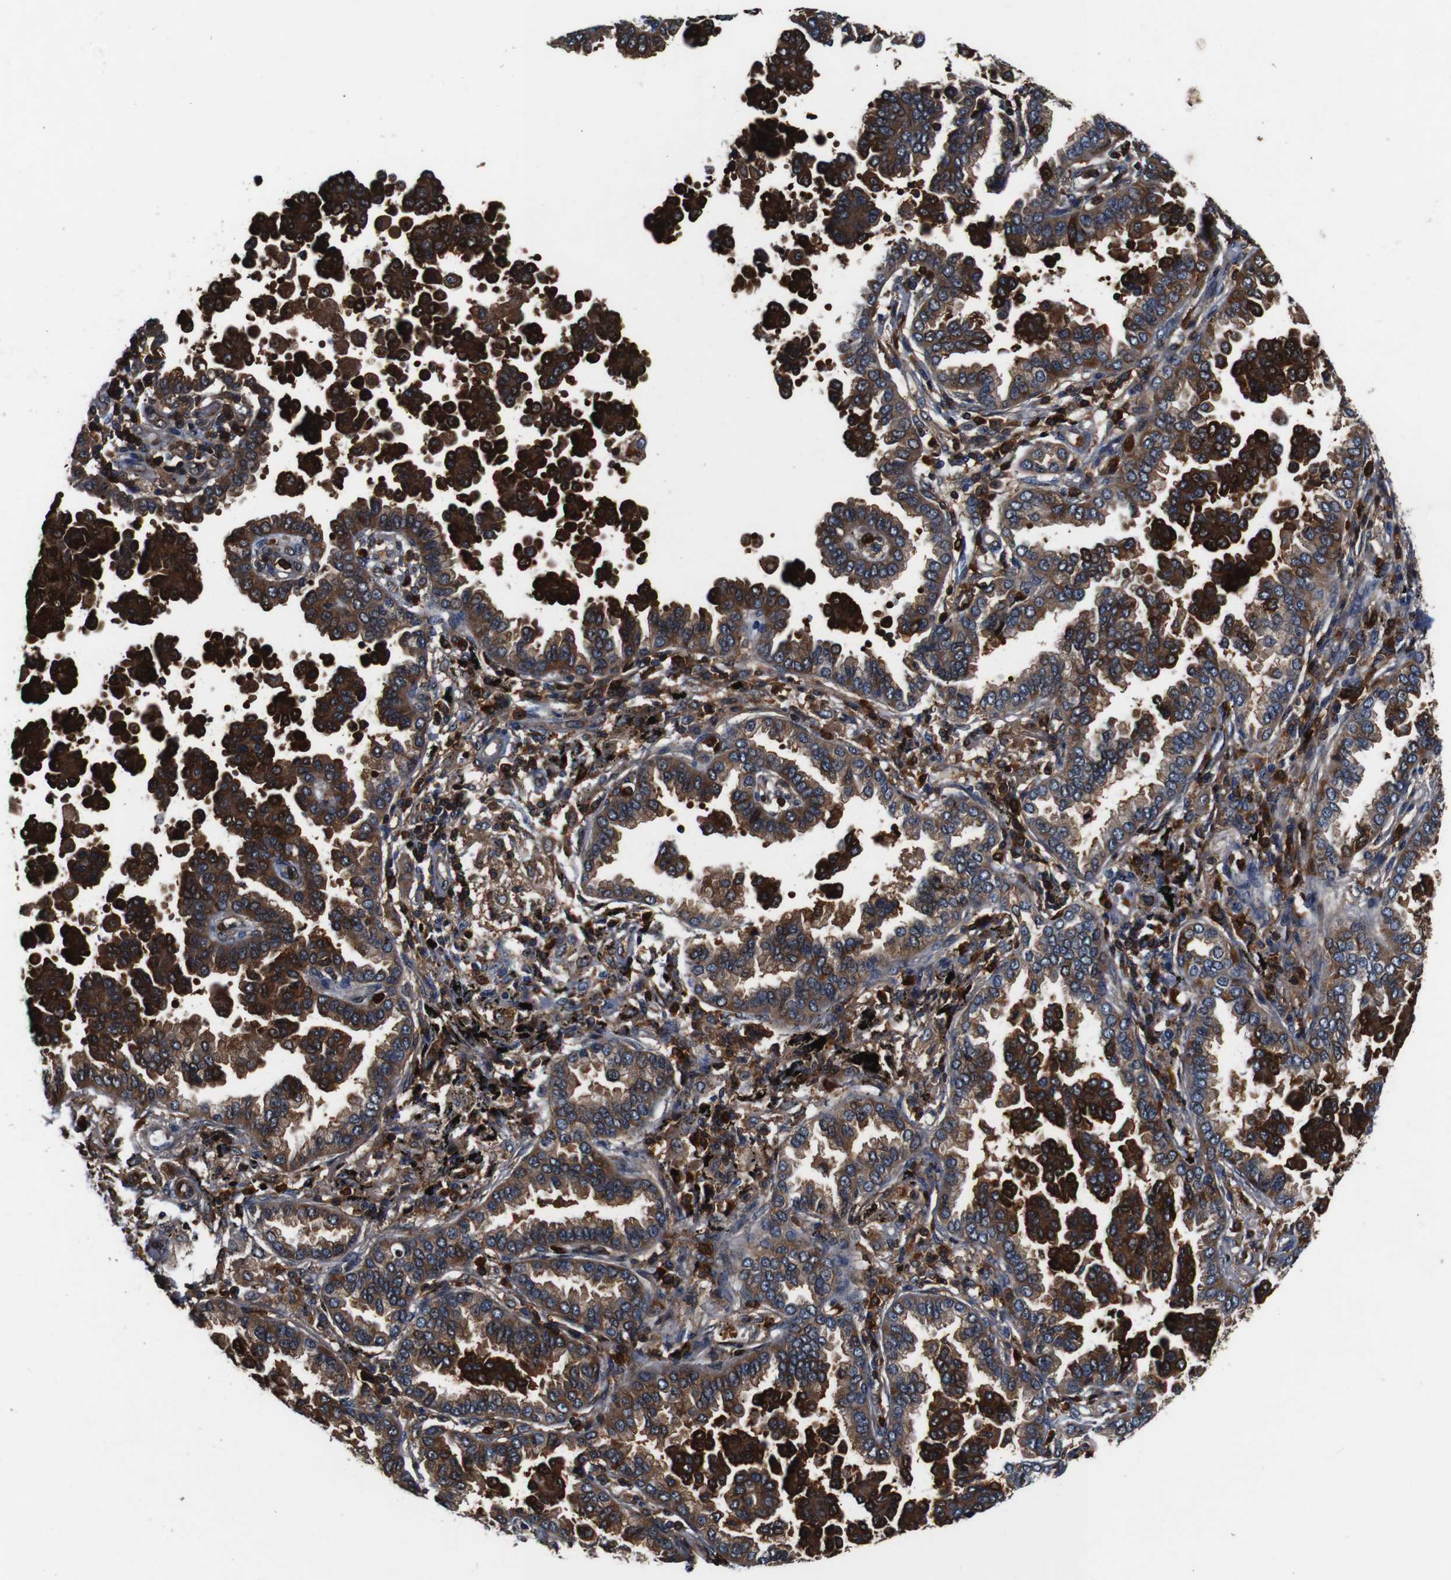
{"staining": {"intensity": "strong", "quantity": "25%-75%", "location": "cytoplasmic/membranous"}, "tissue": "lung cancer", "cell_type": "Tumor cells", "image_type": "cancer", "snomed": [{"axis": "morphology", "description": "Normal tissue, NOS"}, {"axis": "morphology", "description": "Adenocarcinoma, NOS"}, {"axis": "topography", "description": "Lung"}], "caption": "Lung adenocarcinoma stained with a protein marker exhibits strong staining in tumor cells.", "gene": "ANXA1", "patient": {"sex": "male", "age": 59}}